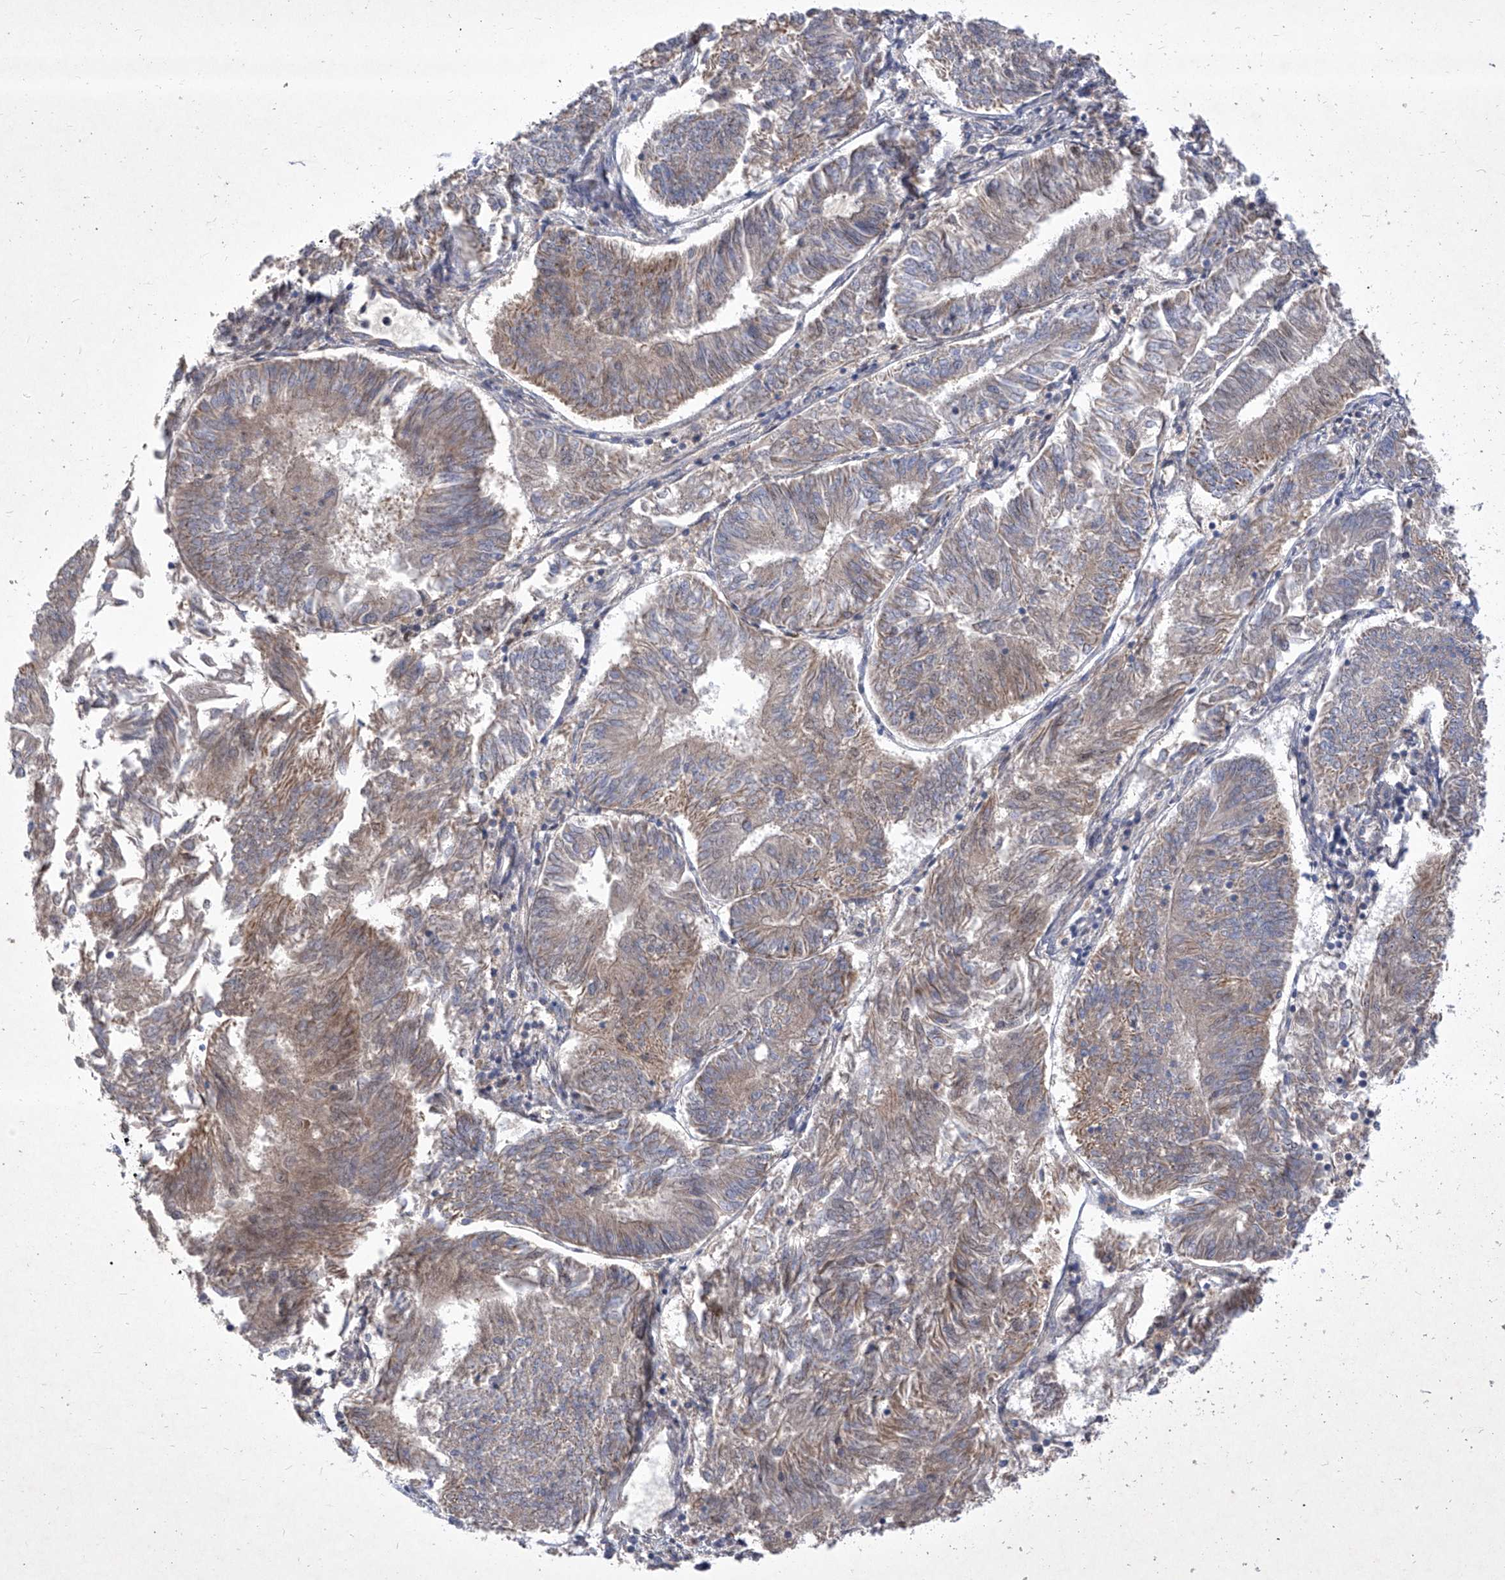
{"staining": {"intensity": "moderate", "quantity": "<25%", "location": "cytoplasmic/membranous"}, "tissue": "endometrial cancer", "cell_type": "Tumor cells", "image_type": "cancer", "snomed": [{"axis": "morphology", "description": "Adenocarcinoma, NOS"}, {"axis": "topography", "description": "Endometrium"}], "caption": "IHC (DAB (3,3'-diaminobenzidine)) staining of endometrial adenocarcinoma exhibits moderate cytoplasmic/membranous protein positivity in about <25% of tumor cells.", "gene": "COQ3", "patient": {"sex": "female", "age": 58}}